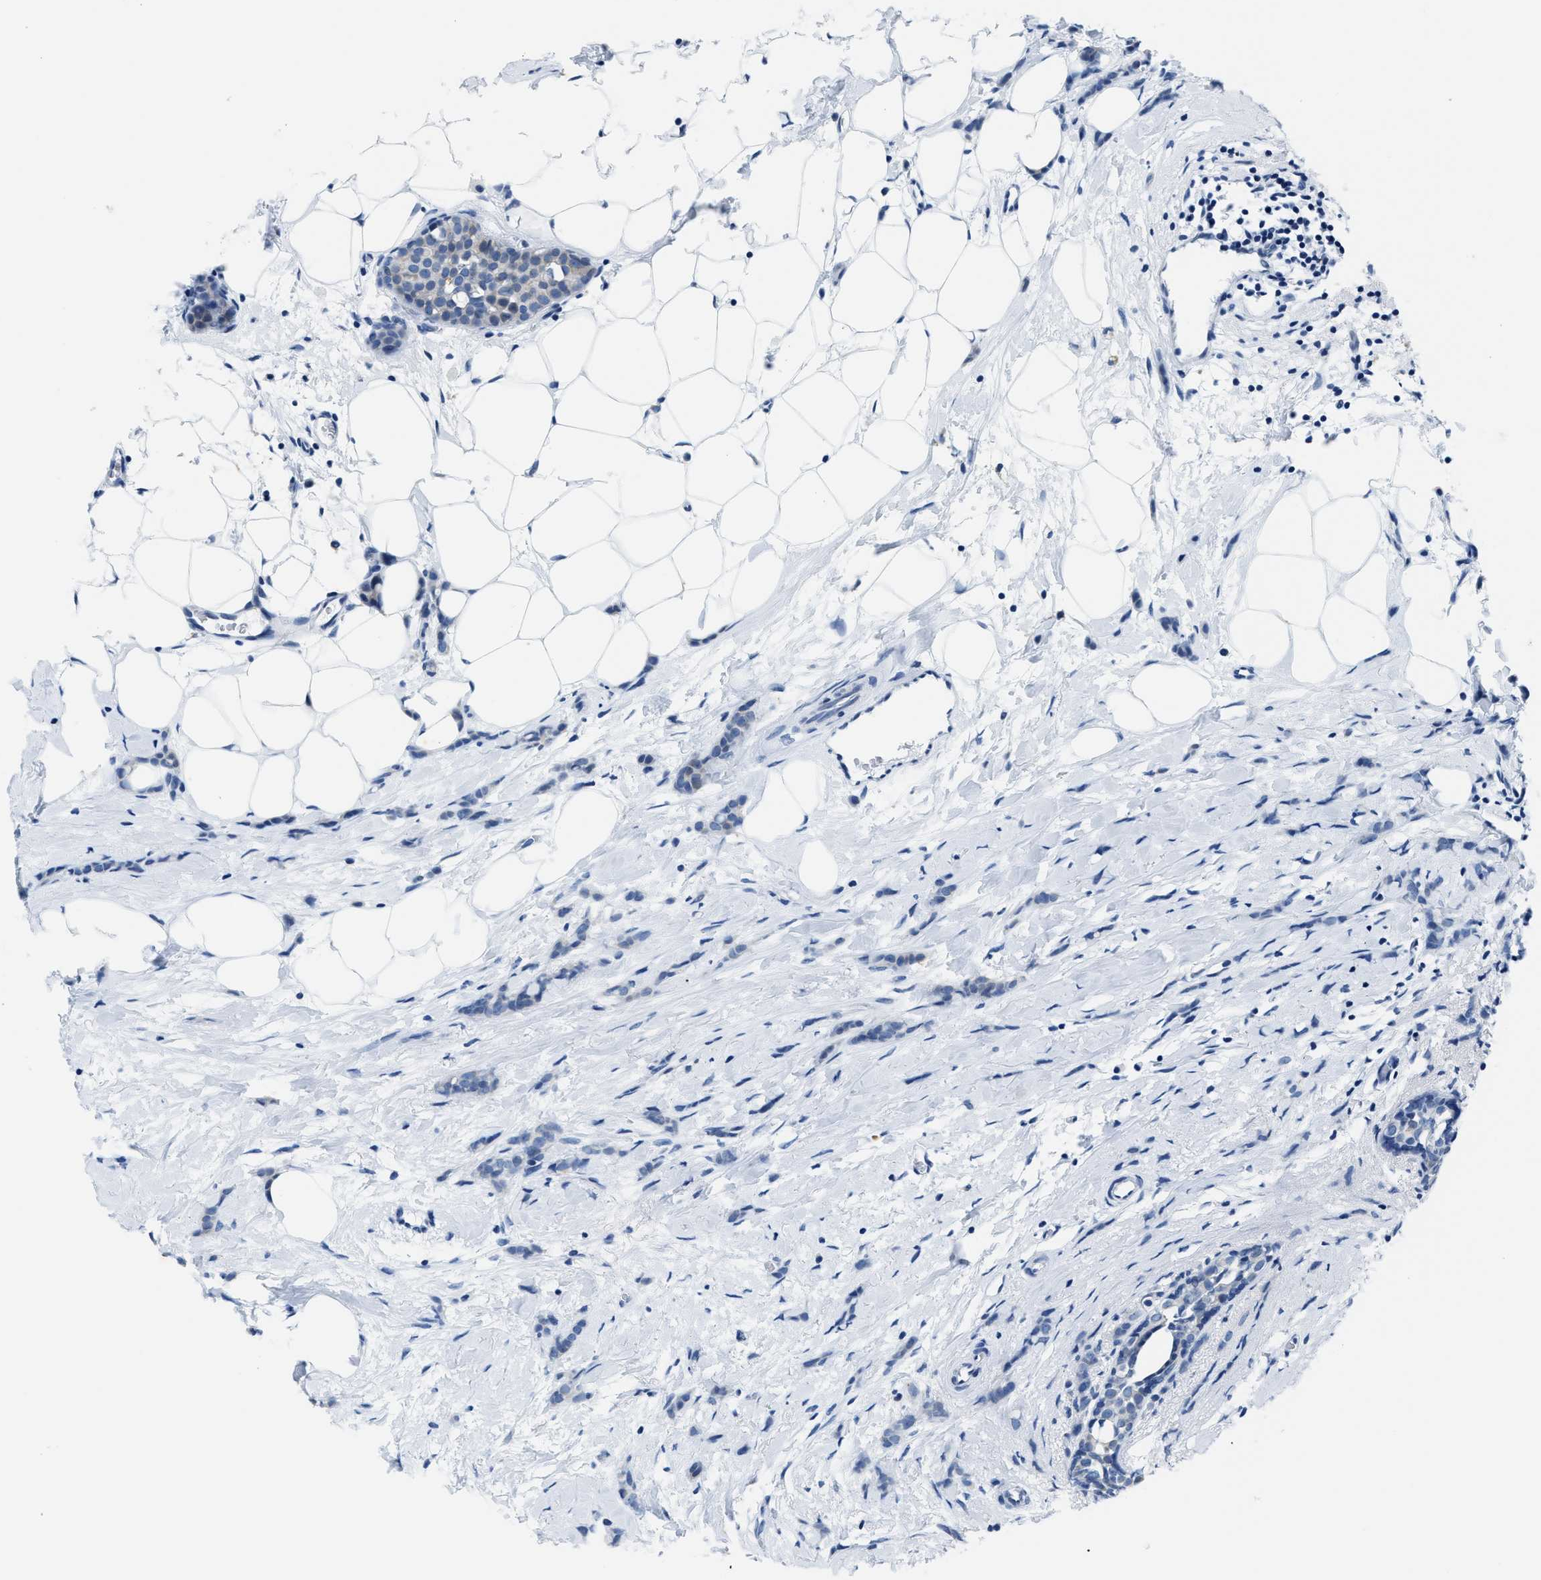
{"staining": {"intensity": "negative", "quantity": "none", "location": "none"}, "tissue": "breast cancer", "cell_type": "Tumor cells", "image_type": "cancer", "snomed": [{"axis": "morphology", "description": "Lobular carcinoma, in situ"}, {"axis": "morphology", "description": "Lobular carcinoma"}, {"axis": "topography", "description": "Breast"}], "caption": "Breast lobular carcinoma in situ was stained to show a protein in brown. There is no significant positivity in tumor cells.", "gene": "ASZ1", "patient": {"sex": "female", "age": 41}}